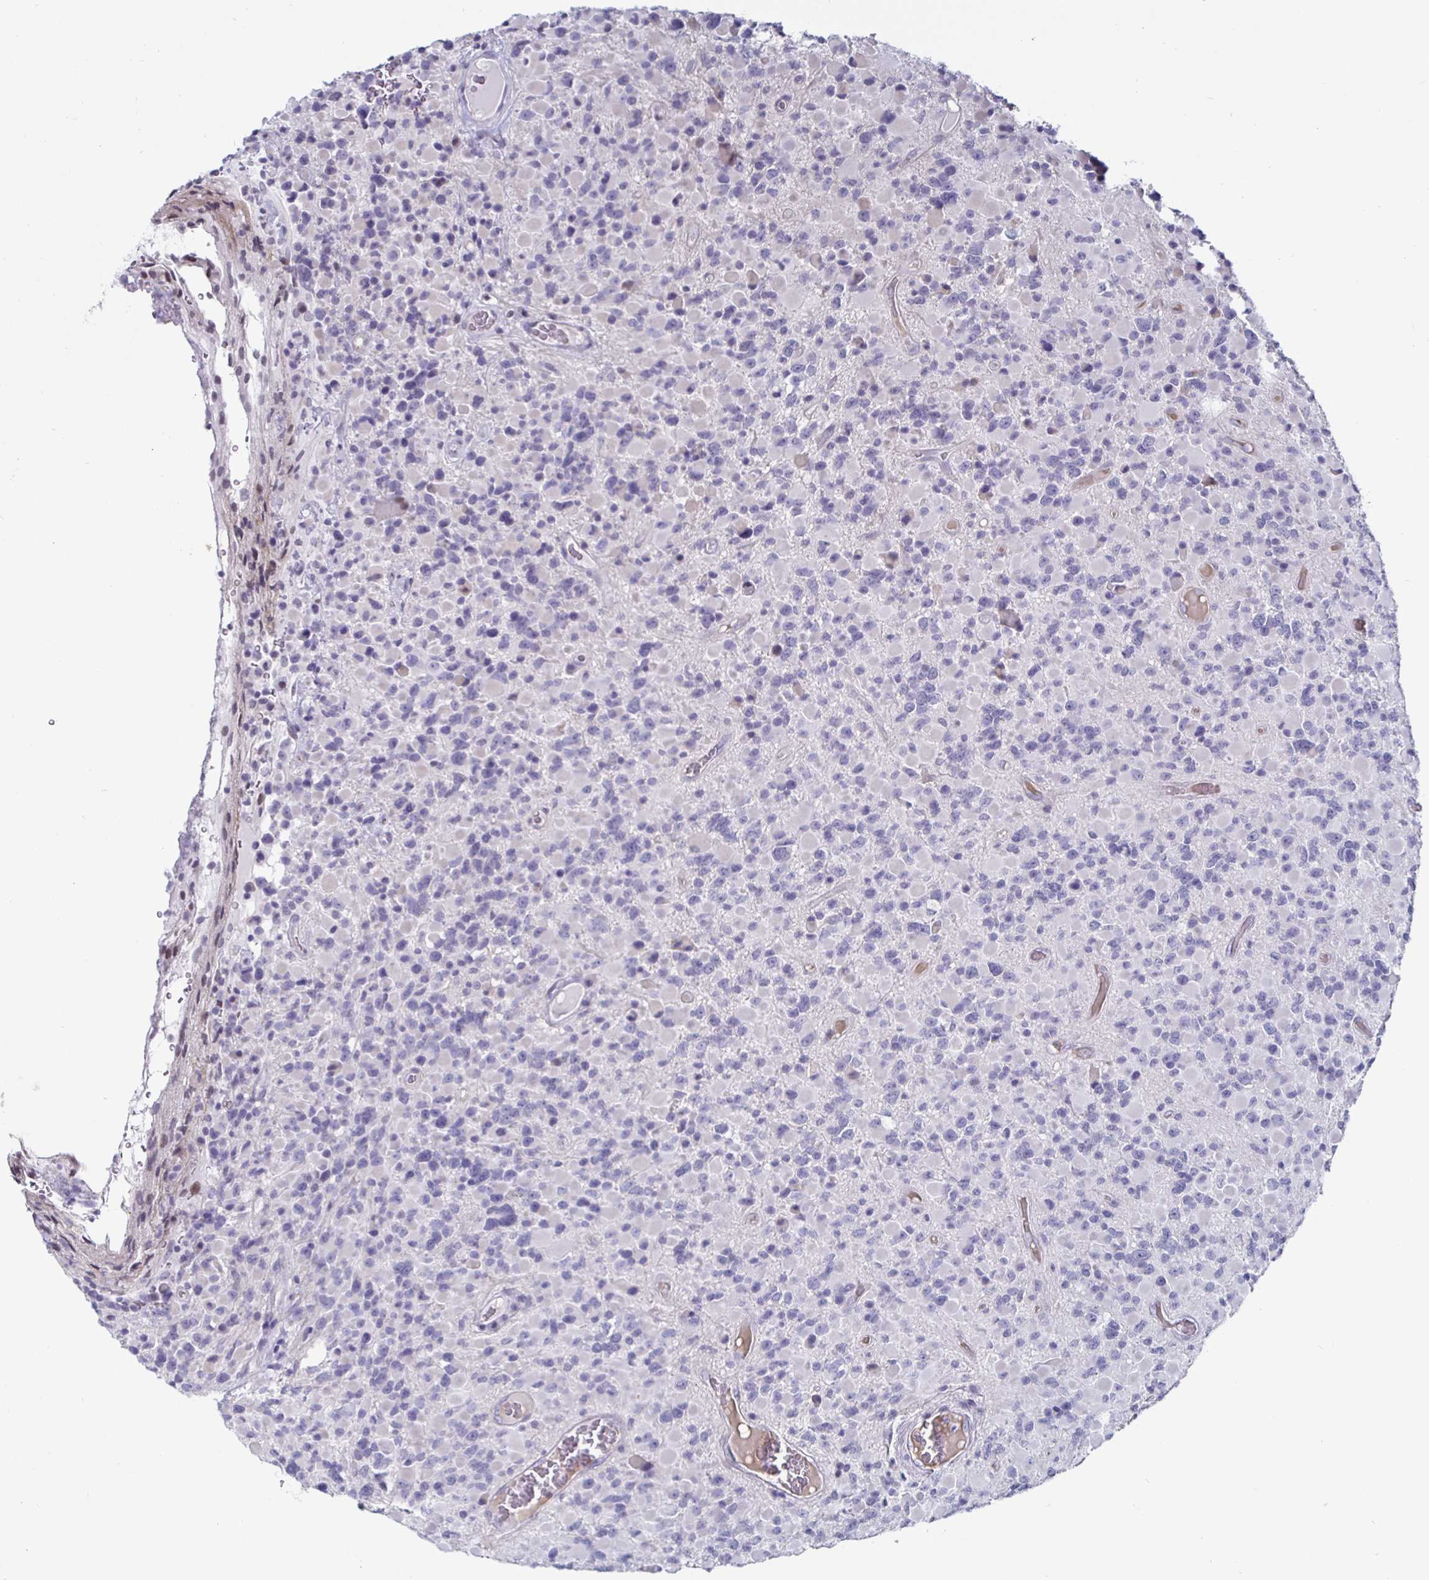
{"staining": {"intensity": "negative", "quantity": "none", "location": "none"}, "tissue": "glioma", "cell_type": "Tumor cells", "image_type": "cancer", "snomed": [{"axis": "morphology", "description": "Glioma, malignant, High grade"}, {"axis": "topography", "description": "Brain"}], "caption": "An immunohistochemistry (IHC) image of glioma is shown. There is no staining in tumor cells of glioma.", "gene": "OOSP2", "patient": {"sex": "female", "age": 40}}